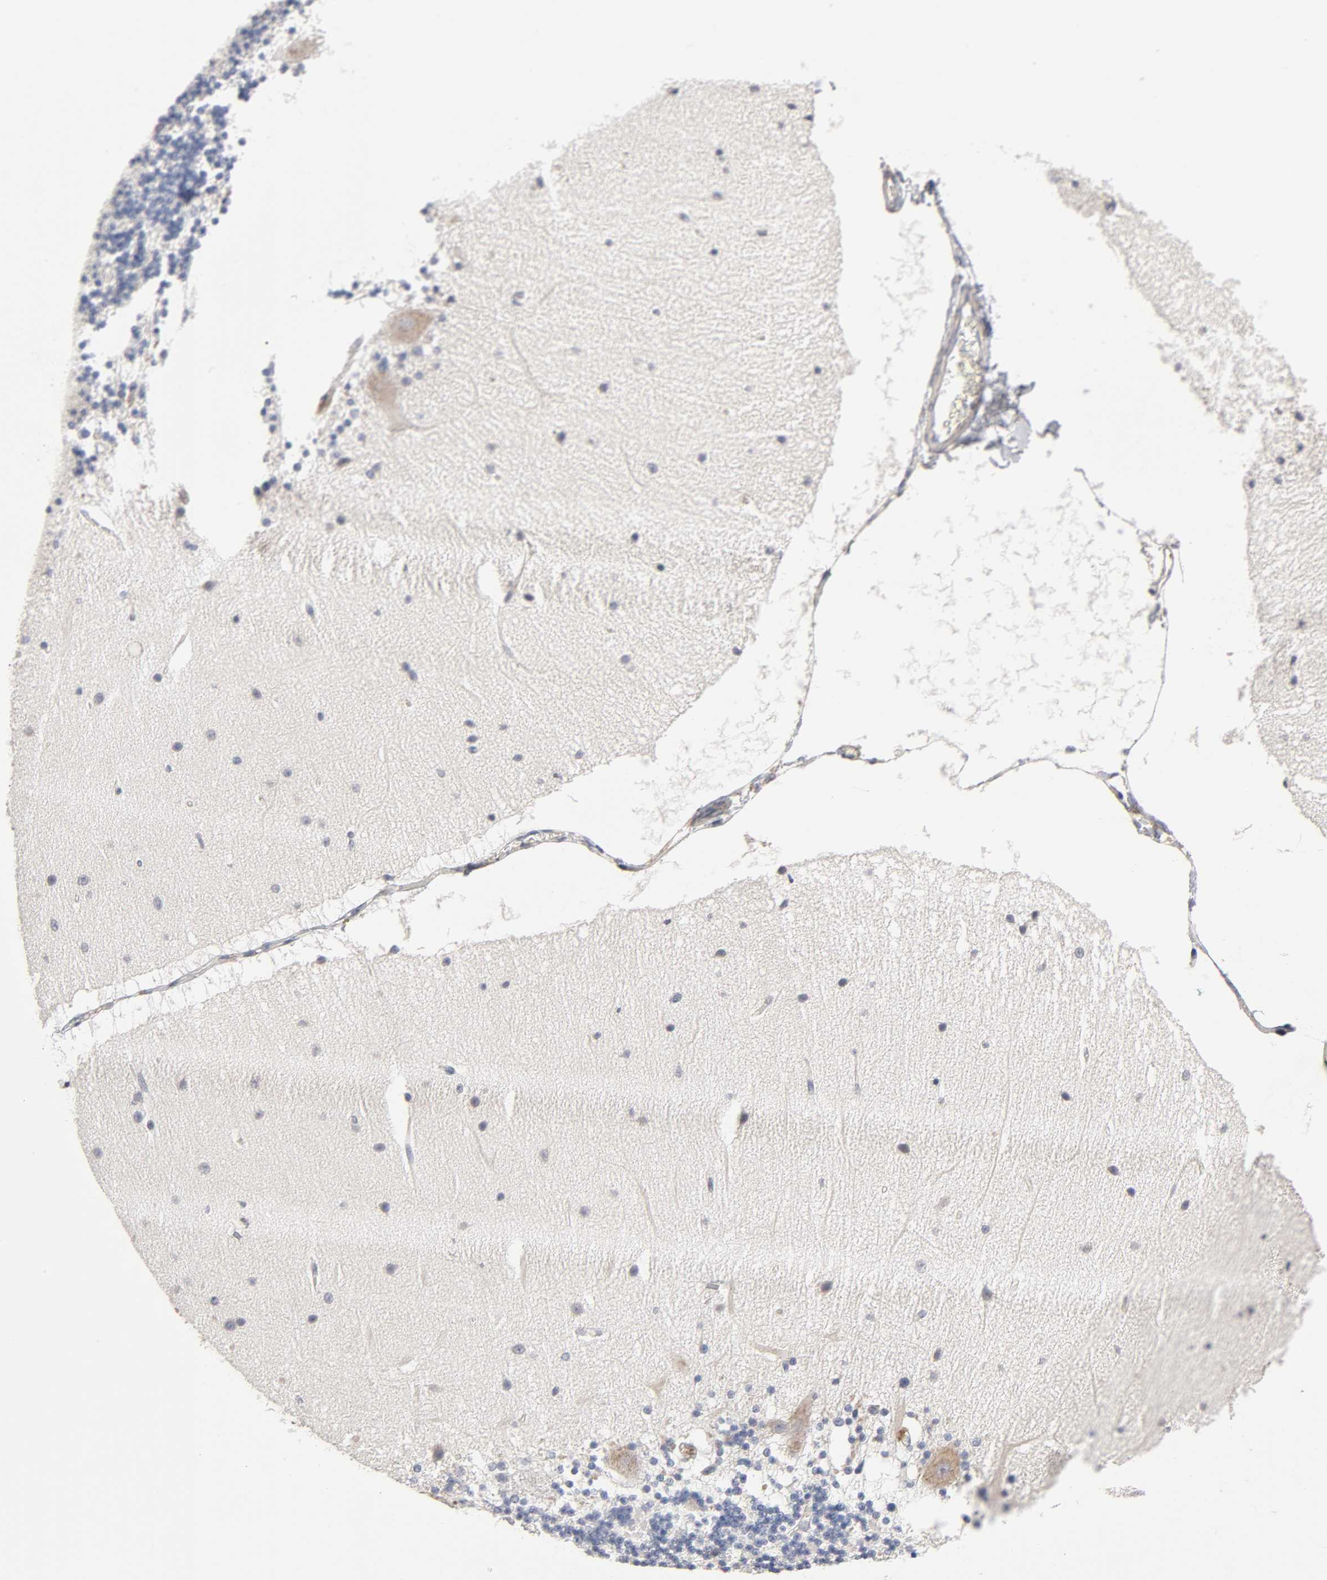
{"staining": {"intensity": "negative", "quantity": "none", "location": "none"}, "tissue": "cerebellum", "cell_type": "Cells in granular layer", "image_type": "normal", "snomed": [{"axis": "morphology", "description": "Normal tissue, NOS"}, {"axis": "topography", "description": "Cerebellum"}], "caption": "Immunohistochemical staining of unremarkable human cerebellum exhibits no significant expression in cells in granular layer. (IHC, brightfield microscopy, high magnification).", "gene": "IL4R", "patient": {"sex": "female", "age": 54}}